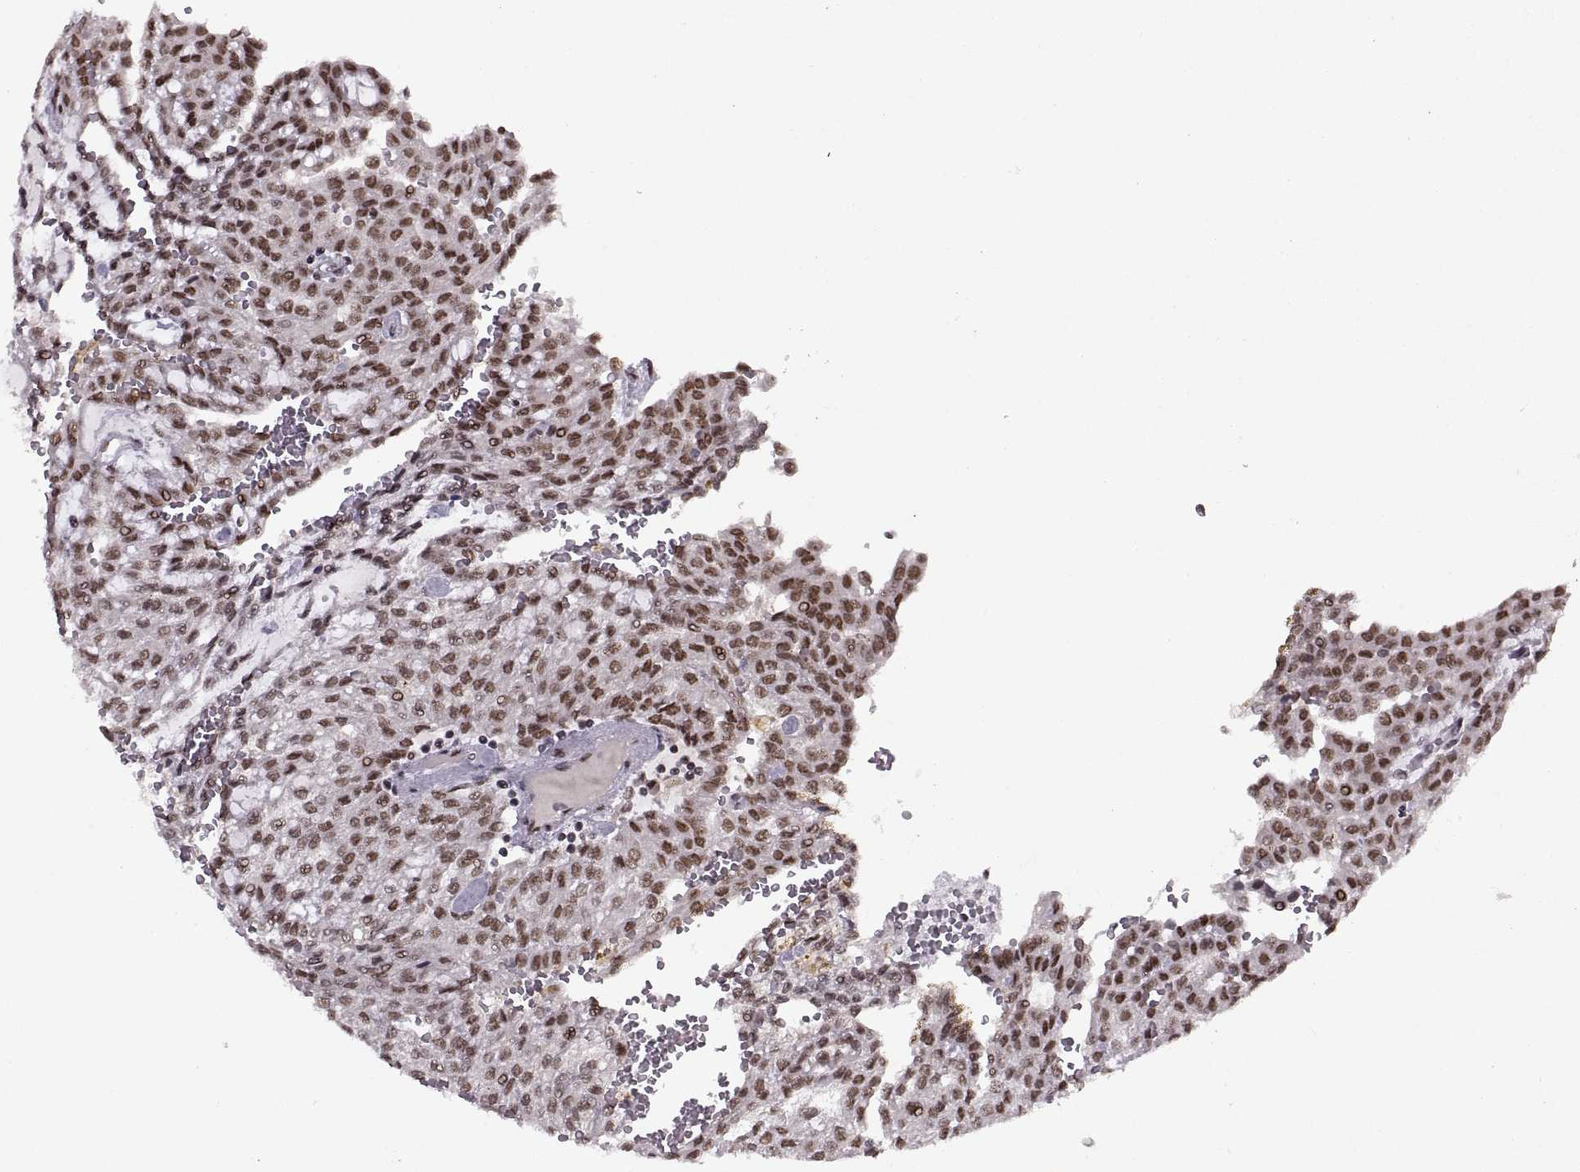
{"staining": {"intensity": "strong", "quantity": ">75%", "location": "nuclear"}, "tissue": "renal cancer", "cell_type": "Tumor cells", "image_type": "cancer", "snomed": [{"axis": "morphology", "description": "Adenocarcinoma, NOS"}, {"axis": "topography", "description": "Kidney"}], "caption": "The immunohistochemical stain highlights strong nuclear expression in tumor cells of adenocarcinoma (renal) tissue.", "gene": "MT1E", "patient": {"sex": "male", "age": 63}}